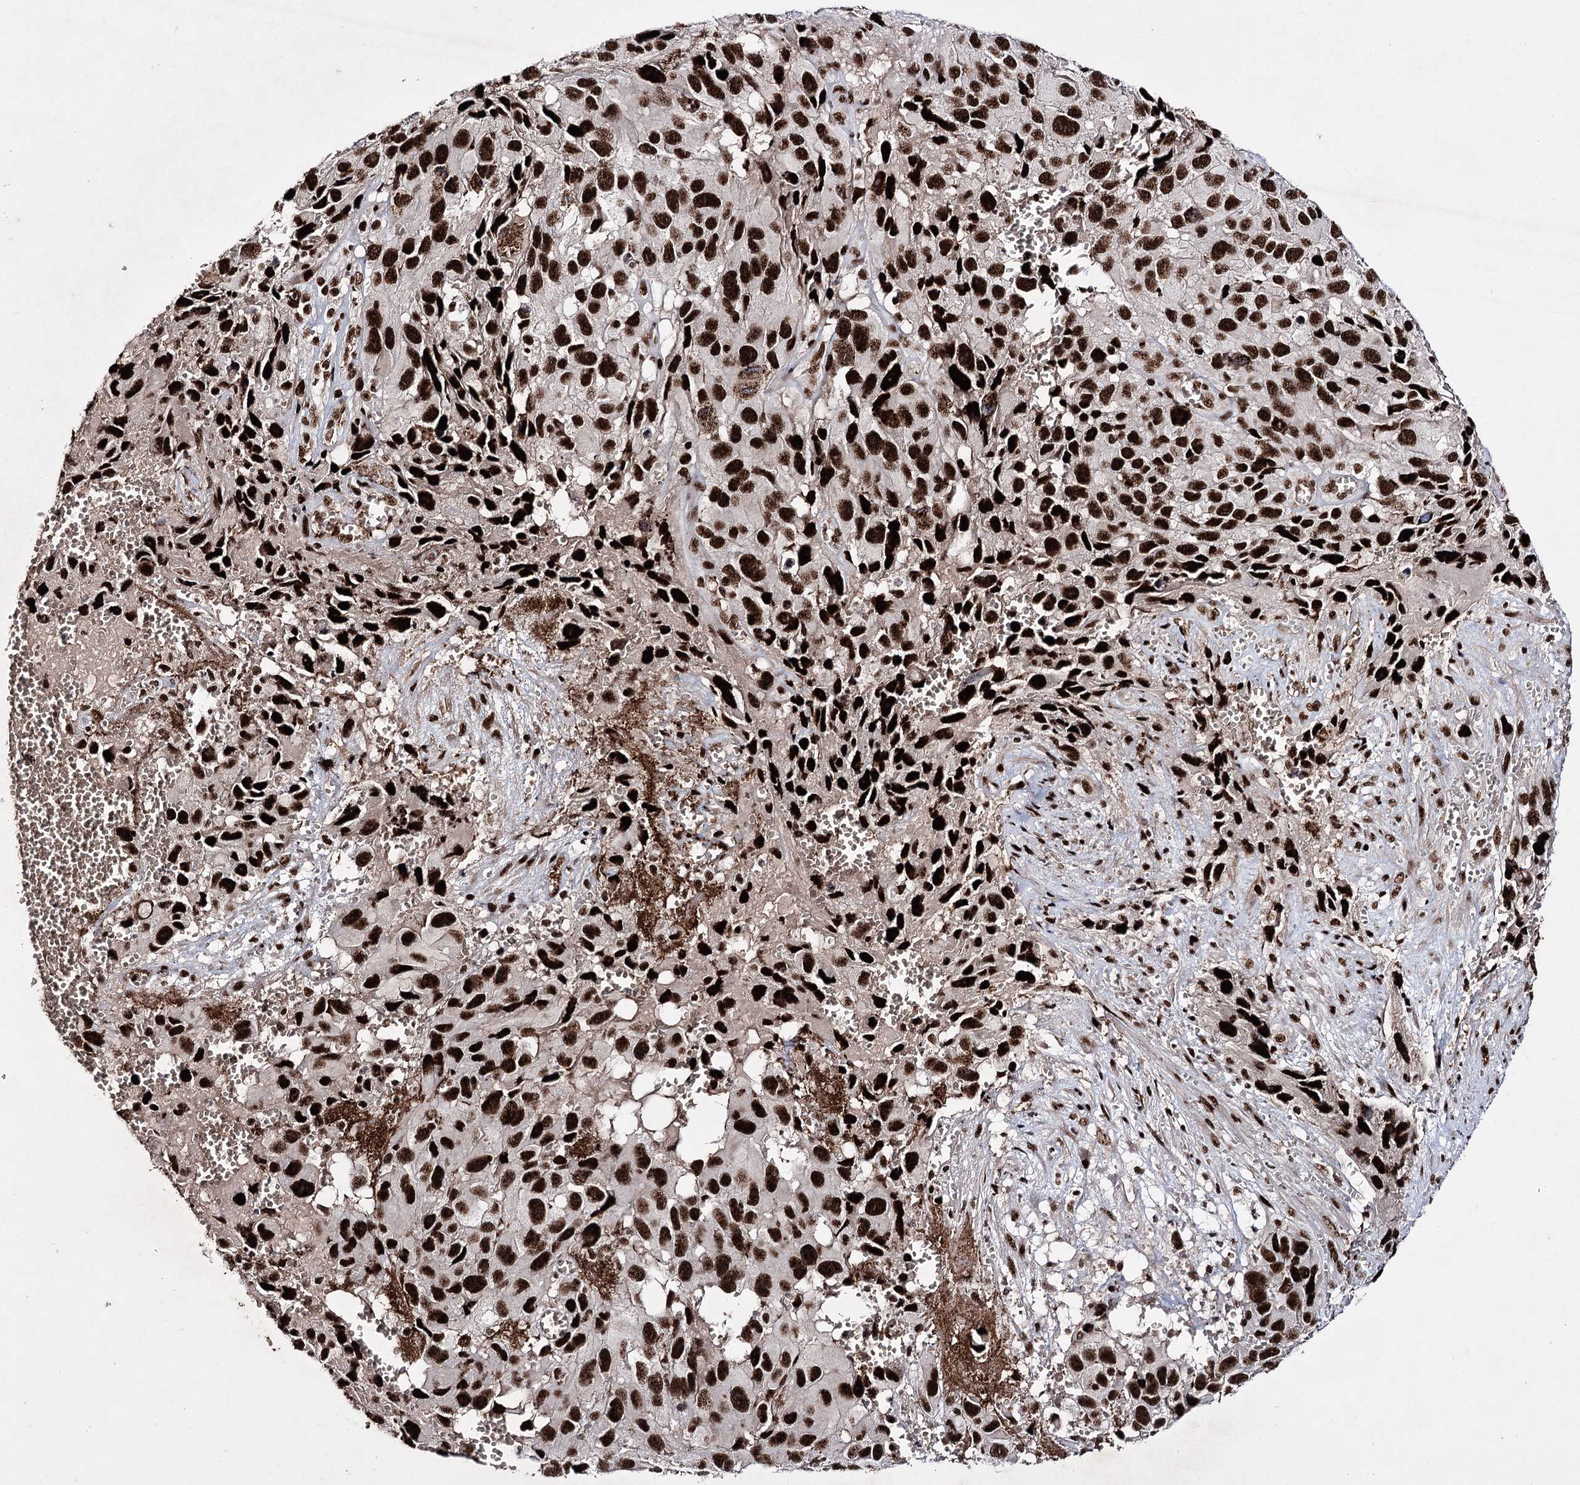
{"staining": {"intensity": "strong", "quantity": ">75%", "location": "nuclear"}, "tissue": "melanoma", "cell_type": "Tumor cells", "image_type": "cancer", "snomed": [{"axis": "morphology", "description": "Malignant melanoma, NOS"}, {"axis": "topography", "description": "Skin"}], "caption": "About >75% of tumor cells in melanoma exhibit strong nuclear protein staining as visualized by brown immunohistochemical staining.", "gene": "PRPF40A", "patient": {"sex": "male", "age": 84}}